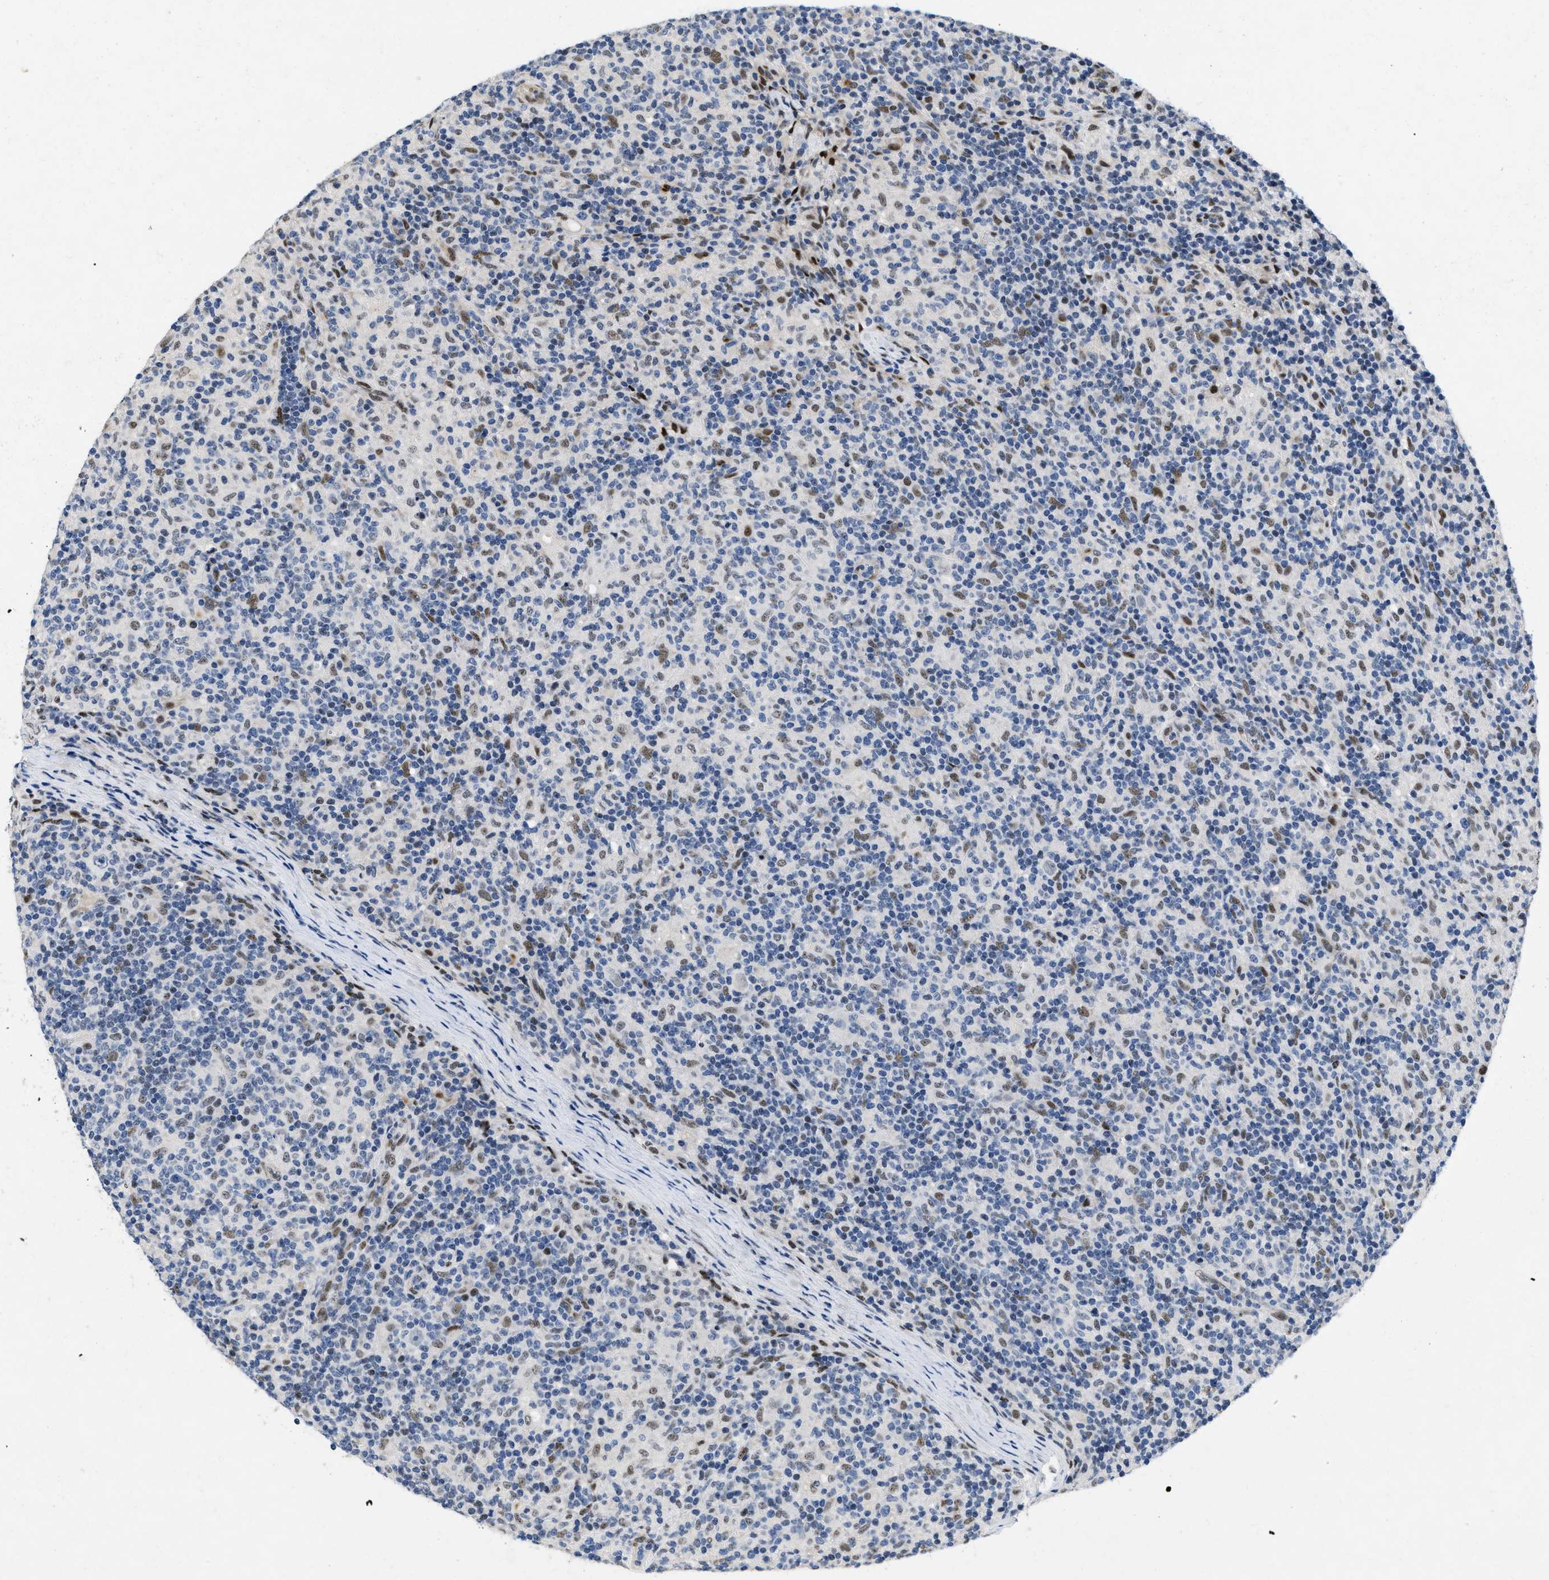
{"staining": {"intensity": "negative", "quantity": "none", "location": "none"}, "tissue": "lymphoma", "cell_type": "Tumor cells", "image_type": "cancer", "snomed": [{"axis": "morphology", "description": "Hodgkin's disease, NOS"}, {"axis": "topography", "description": "Lymph node"}], "caption": "Human lymphoma stained for a protein using immunohistochemistry (IHC) displays no staining in tumor cells.", "gene": "VIP", "patient": {"sex": "male", "age": 70}}